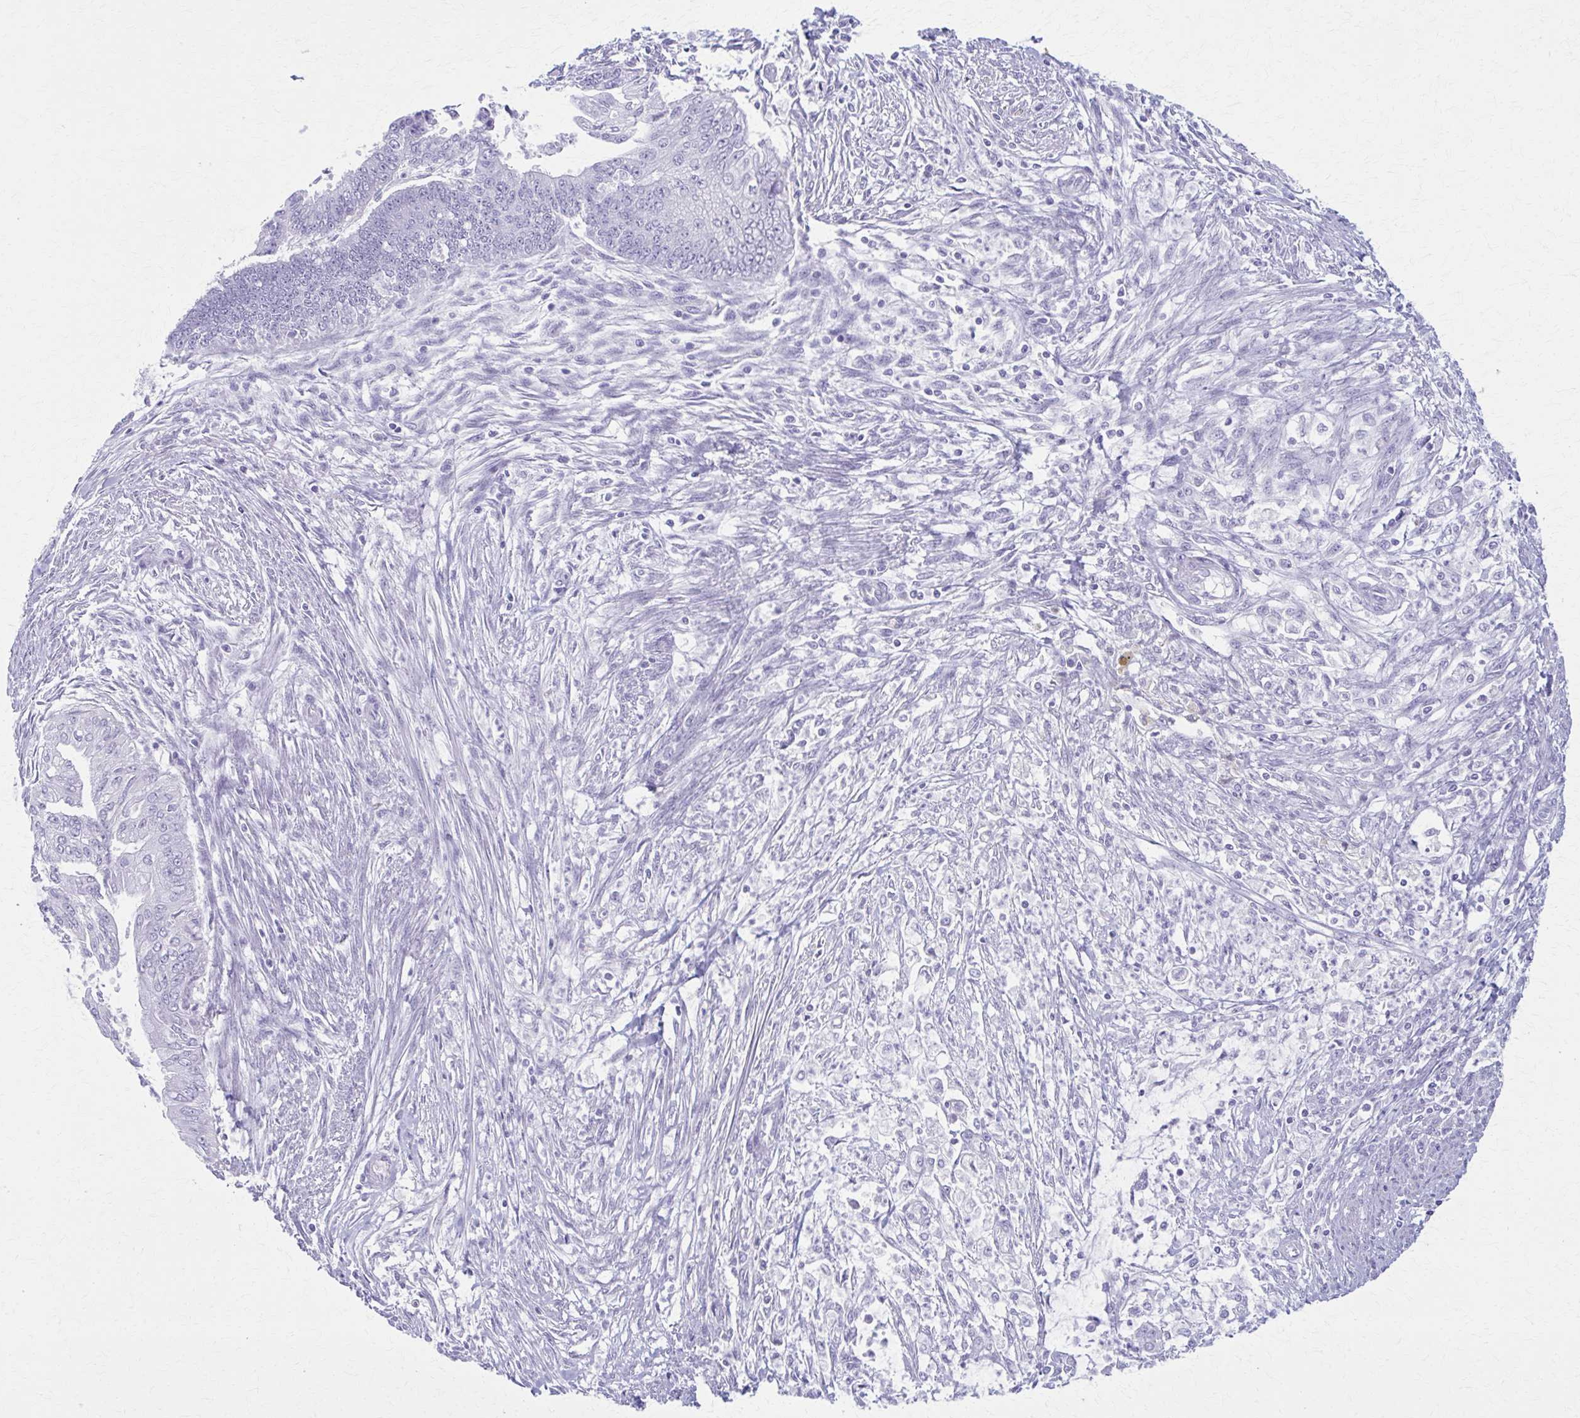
{"staining": {"intensity": "negative", "quantity": "none", "location": "none"}, "tissue": "endometrial cancer", "cell_type": "Tumor cells", "image_type": "cancer", "snomed": [{"axis": "morphology", "description": "Adenocarcinoma, NOS"}, {"axis": "topography", "description": "Endometrium"}], "caption": "Immunohistochemical staining of endometrial adenocarcinoma reveals no significant expression in tumor cells.", "gene": "MPLKIP", "patient": {"sex": "female", "age": 73}}